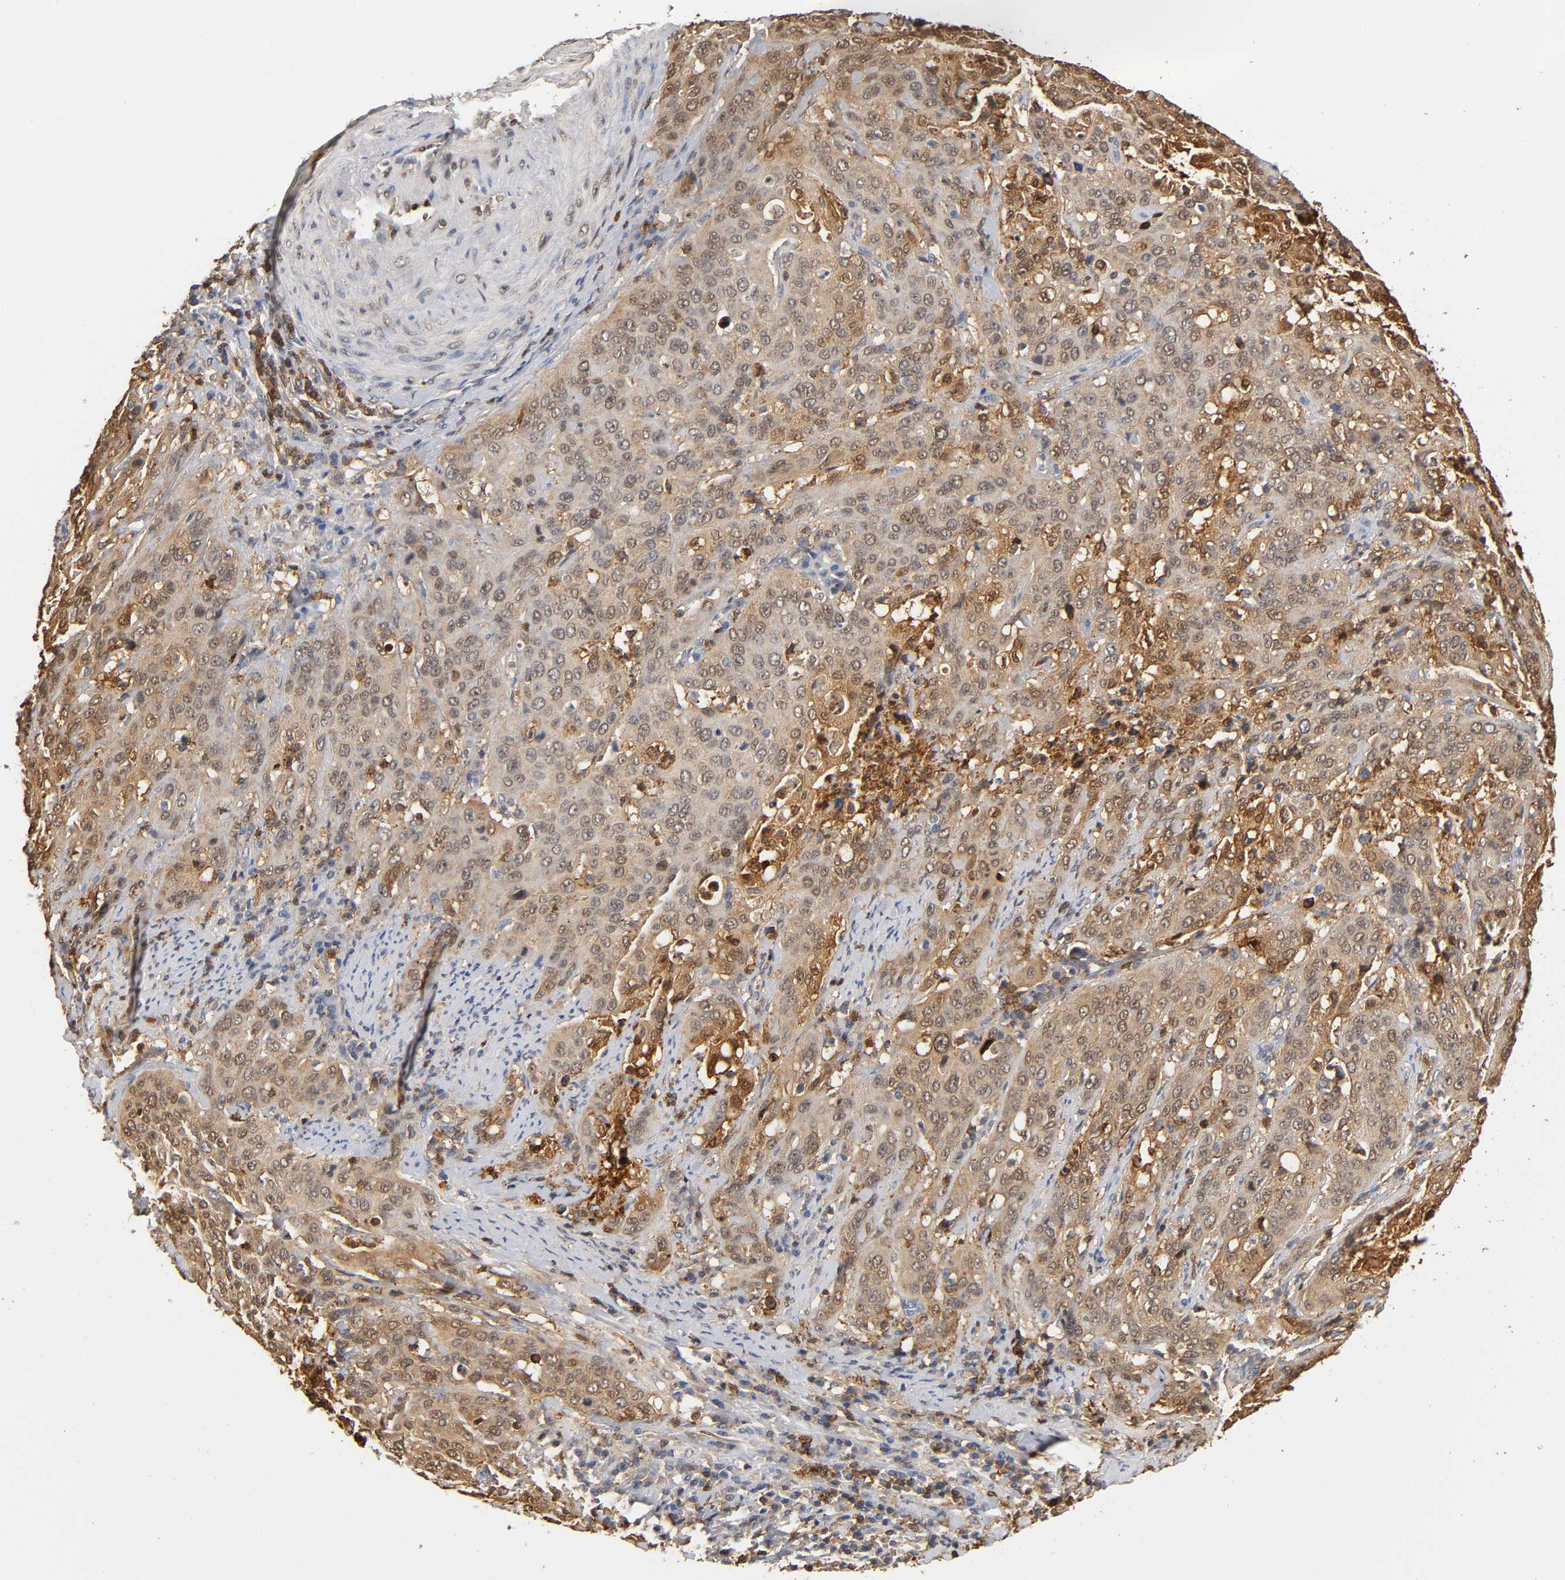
{"staining": {"intensity": "weak", "quantity": ">75%", "location": "cytoplasmic/membranous,nuclear"}, "tissue": "cervical cancer", "cell_type": "Tumor cells", "image_type": "cancer", "snomed": [{"axis": "morphology", "description": "Squamous cell carcinoma, NOS"}, {"axis": "topography", "description": "Cervix"}], "caption": "Immunohistochemical staining of human cervical cancer (squamous cell carcinoma) displays weak cytoplasmic/membranous and nuclear protein positivity in approximately >75% of tumor cells. (DAB (3,3'-diaminobenzidine) = brown stain, brightfield microscopy at high magnification).", "gene": "ANXA11", "patient": {"sex": "female", "age": 41}}